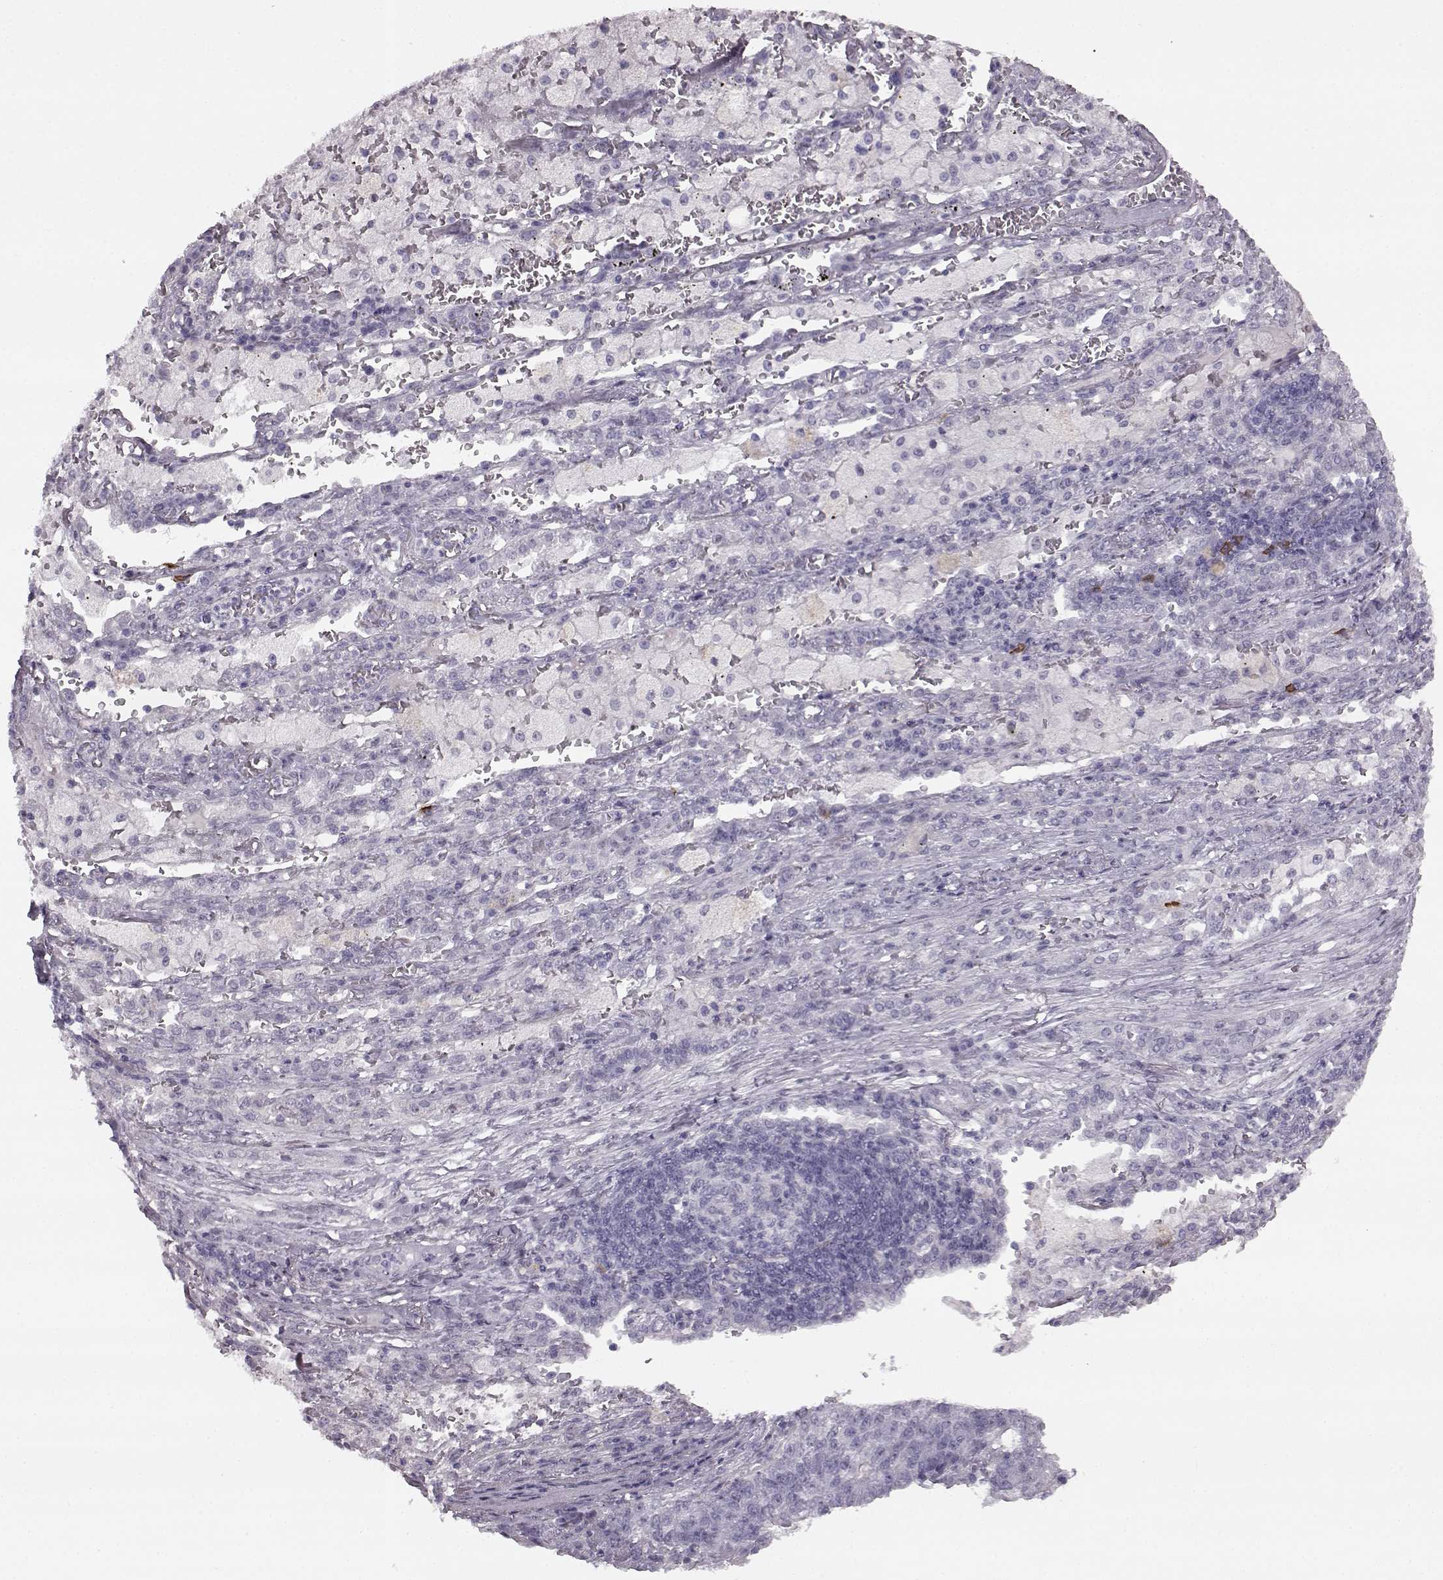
{"staining": {"intensity": "negative", "quantity": "none", "location": "none"}, "tissue": "lung cancer", "cell_type": "Tumor cells", "image_type": "cancer", "snomed": [{"axis": "morphology", "description": "Adenocarcinoma, NOS"}, {"axis": "topography", "description": "Lung"}], "caption": "This micrograph is of lung adenocarcinoma stained with IHC to label a protein in brown with the nuclei are counter-stained blue. There is no staining in tumor cells.", "gene": "PRPH2", "patient": {"sex": "male", "age": 57}}